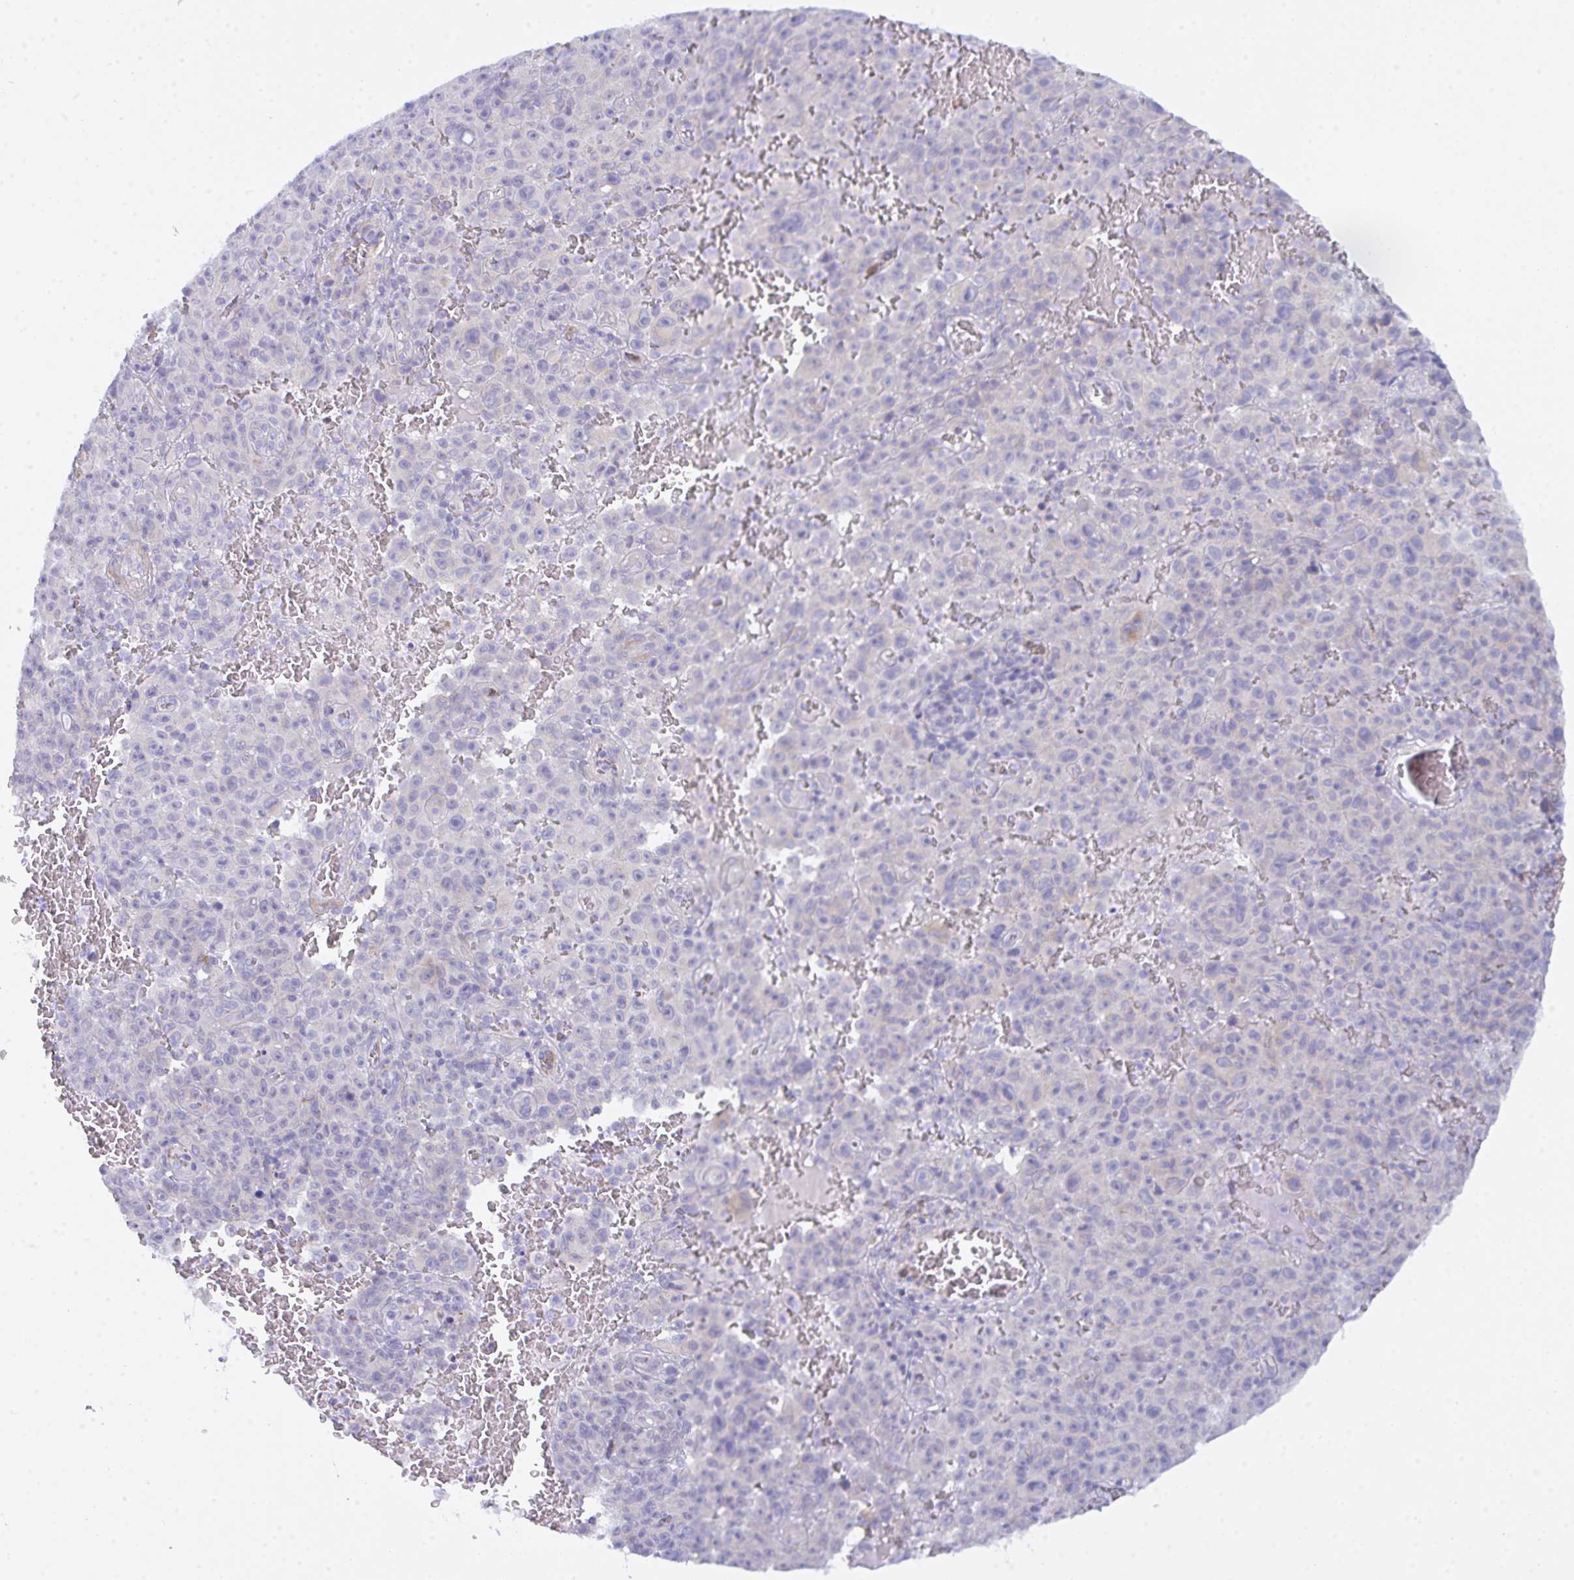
{"staining": {"intensity": "negative", "quantity": "none", "location": "none"}, "tissue": "melanoma", "cell_type": "Tumor cells", "image_type": "cancer", "snomed": [{"axis": "morphology", "description": "Malignant melanoma, NOS"}, {"axis": "topography", "description": "Skin"}], "caption": "Immunohistochemistry photomicrograph of human melanoma stained for a protein (brown), which exhibits no staining in tumor cells.", "gene": "CEP170B", "patient": {"sex": "female", "age": 82}}